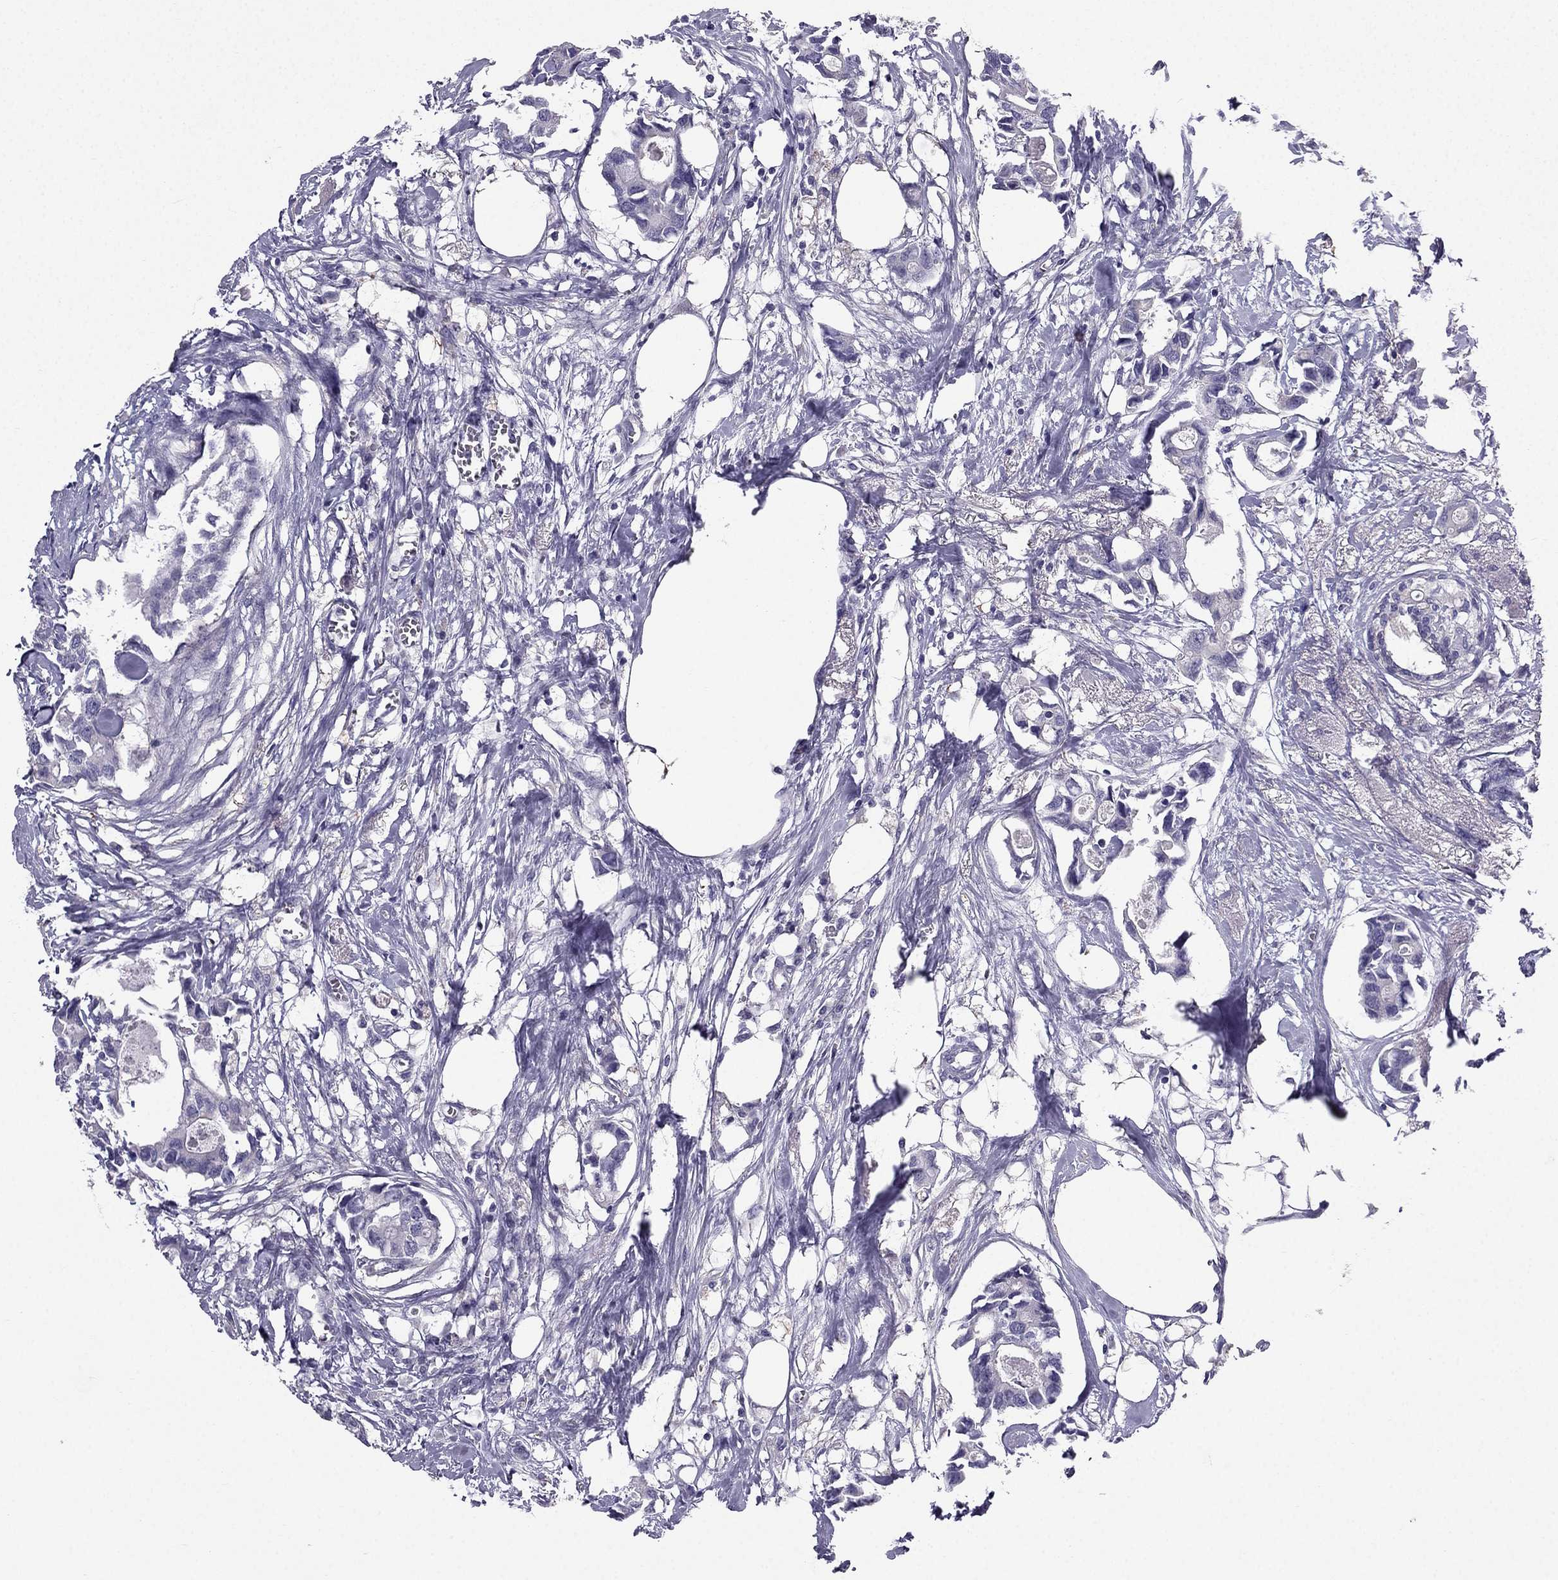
{"staining": {"intensity": "negative", "quantity": "none", "location": "none"}, "tissue": "breast cancer", "cell_type": "Tumor cells", "image_type": "cancer", "snomed": [{"axis": "morphology", "description": "Duct carcinoma"}, {"axis": "topography", "description": "Breast"}], "caption": "A micrograph of breast cancer (invasive ductal carcinoma) stained for a protein exhibits no brown staining in tumor cells.", "gene": "SYT5", "patient": {"sex": "female", "age": 83}}